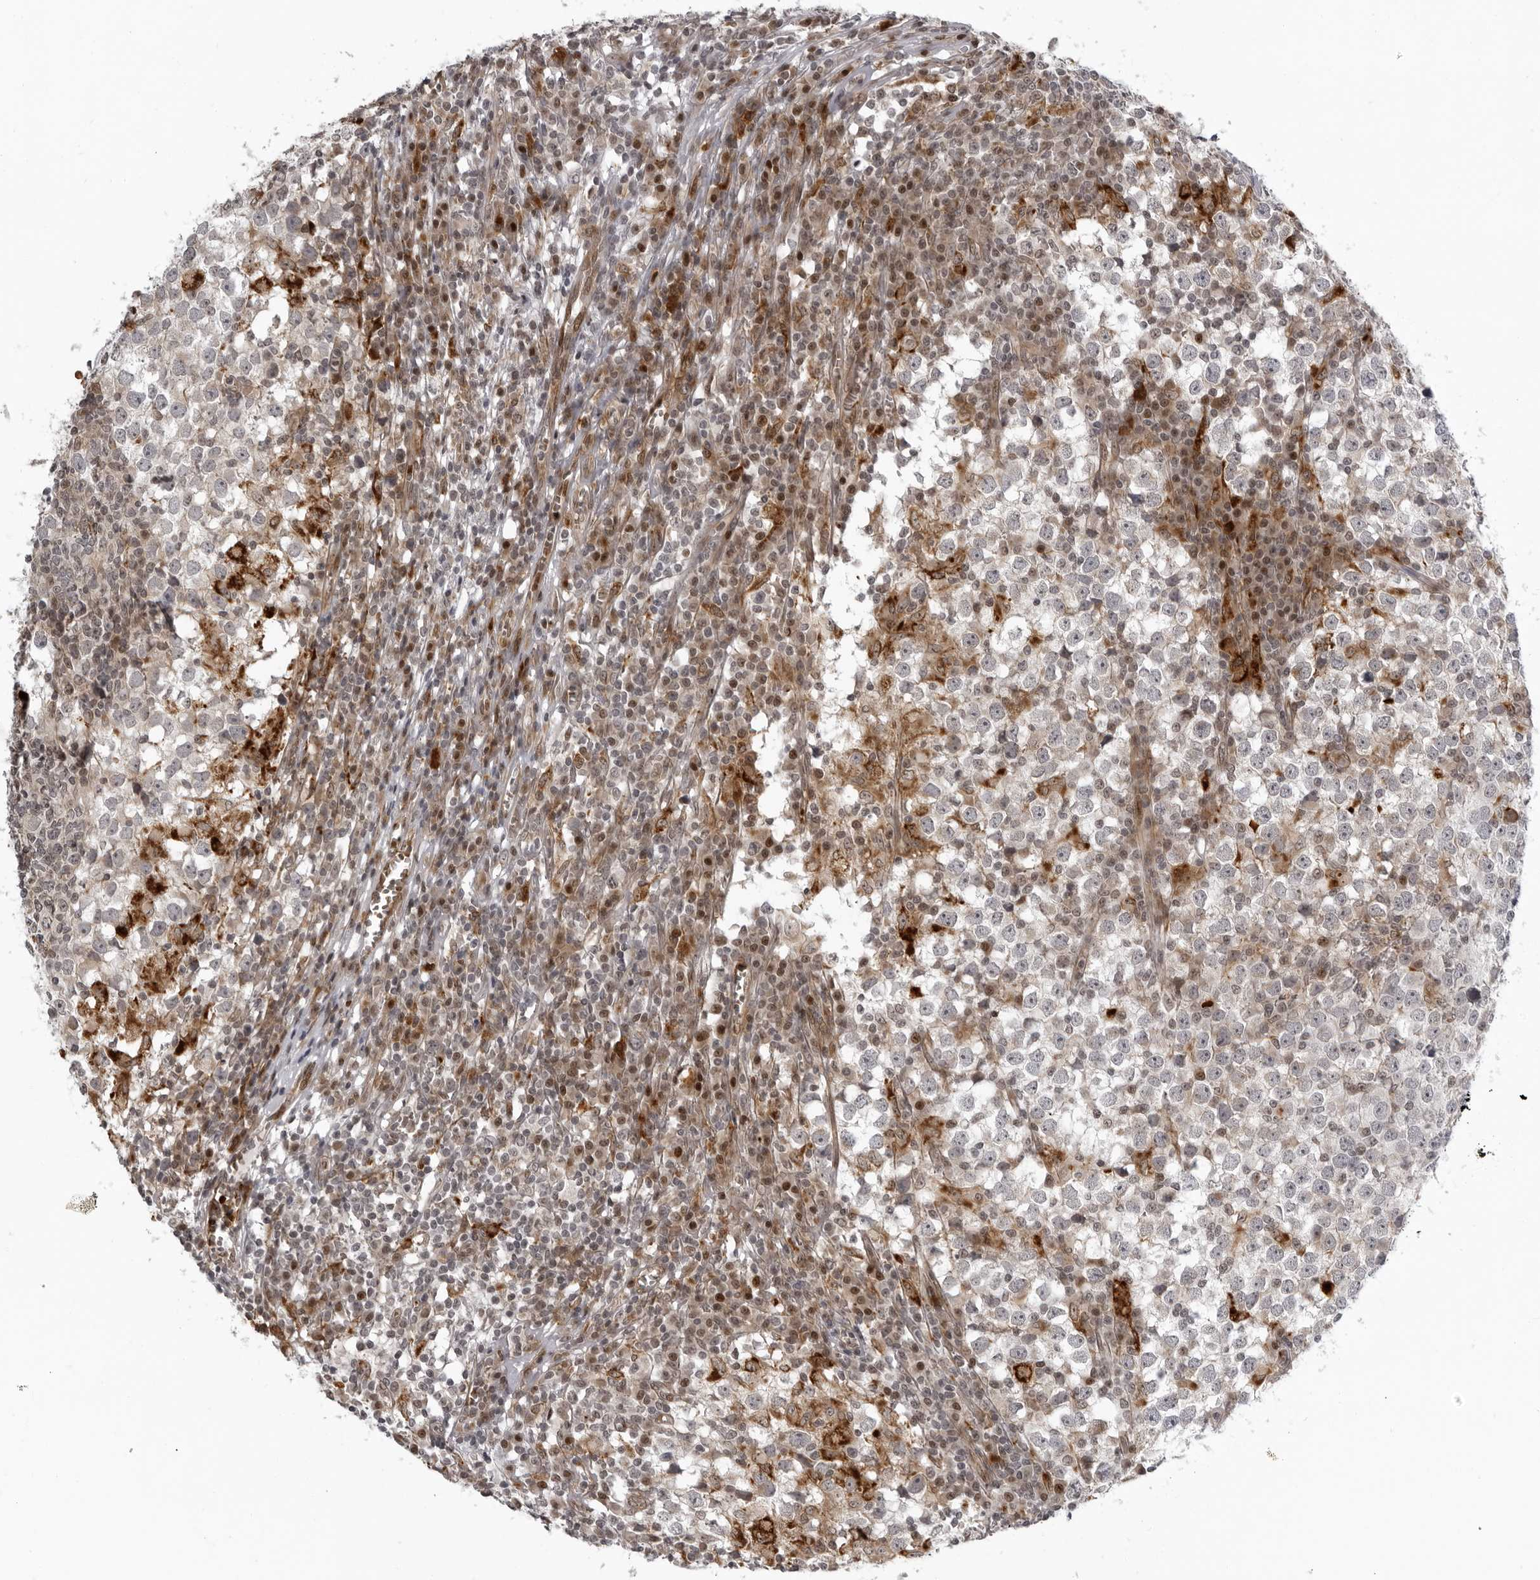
{"staining": {"intensity": "negative", "quantity": "none", "location": "none"}, "tissue": "testis cancer", "cell_type": "Tumor cells", "image_type": "cancer", "snomed": [{"axis": "morphology", "description": "Seminoma, NOS"}, {"axis": "topography", "description": "Testis"}], "caption": "This image is of seminoma (testis) stained with immunohistochemistry (IHC) to label a protein in brown with the nuclei are counter-stained blue. There is no staining in tumor cells.", "gene": "THOP1", "patient": {"sex": "male", "age": 65}}